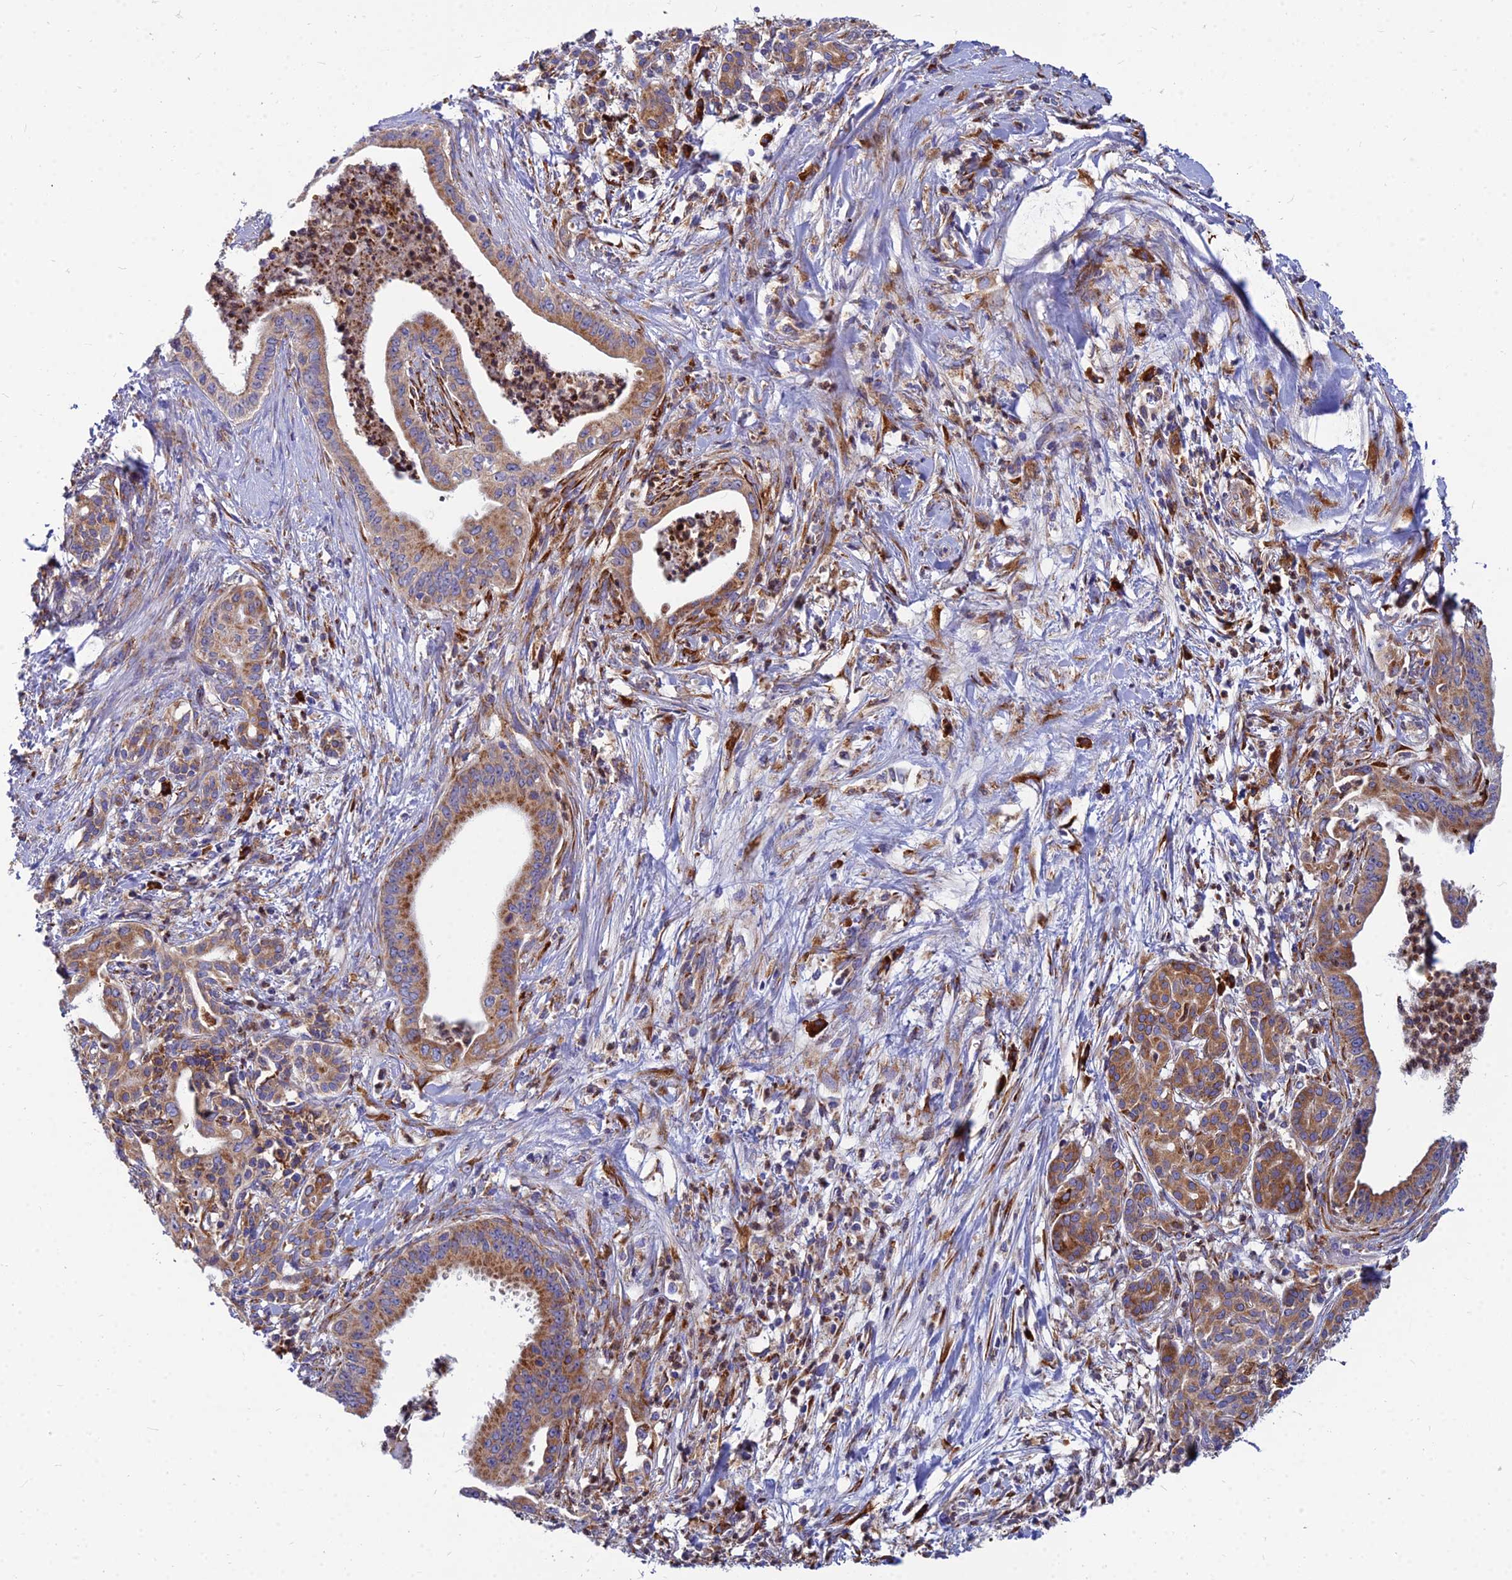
{"staining": {"intensity": "moderate", "quantity": ">75%", "location": "cytoplasmic/membranous"}, "tissue": "pancreatic cancer", "cell_type": "Tumor cells", "image_type": "cancer", "snomed": [{"axis": "morphology", "description": "Adenocarcinoma, NOS"}, {"axis": "topography", "description": "Pancreas"}], "caption": "Protein analysis of pancreatic adenocarcinoma tissue demonstrates moderate cytoplasmic/membranous expression in approximately >75% of tumor cells. The protein of interest is stained brown, and the nuclei are stained in blue (DAB (3,3'-diaminobenzidine) IHC with brightfield microscopy, high magnification).", "gene": "CCT6B", "patient": {"sex": "male", "age": 58}}